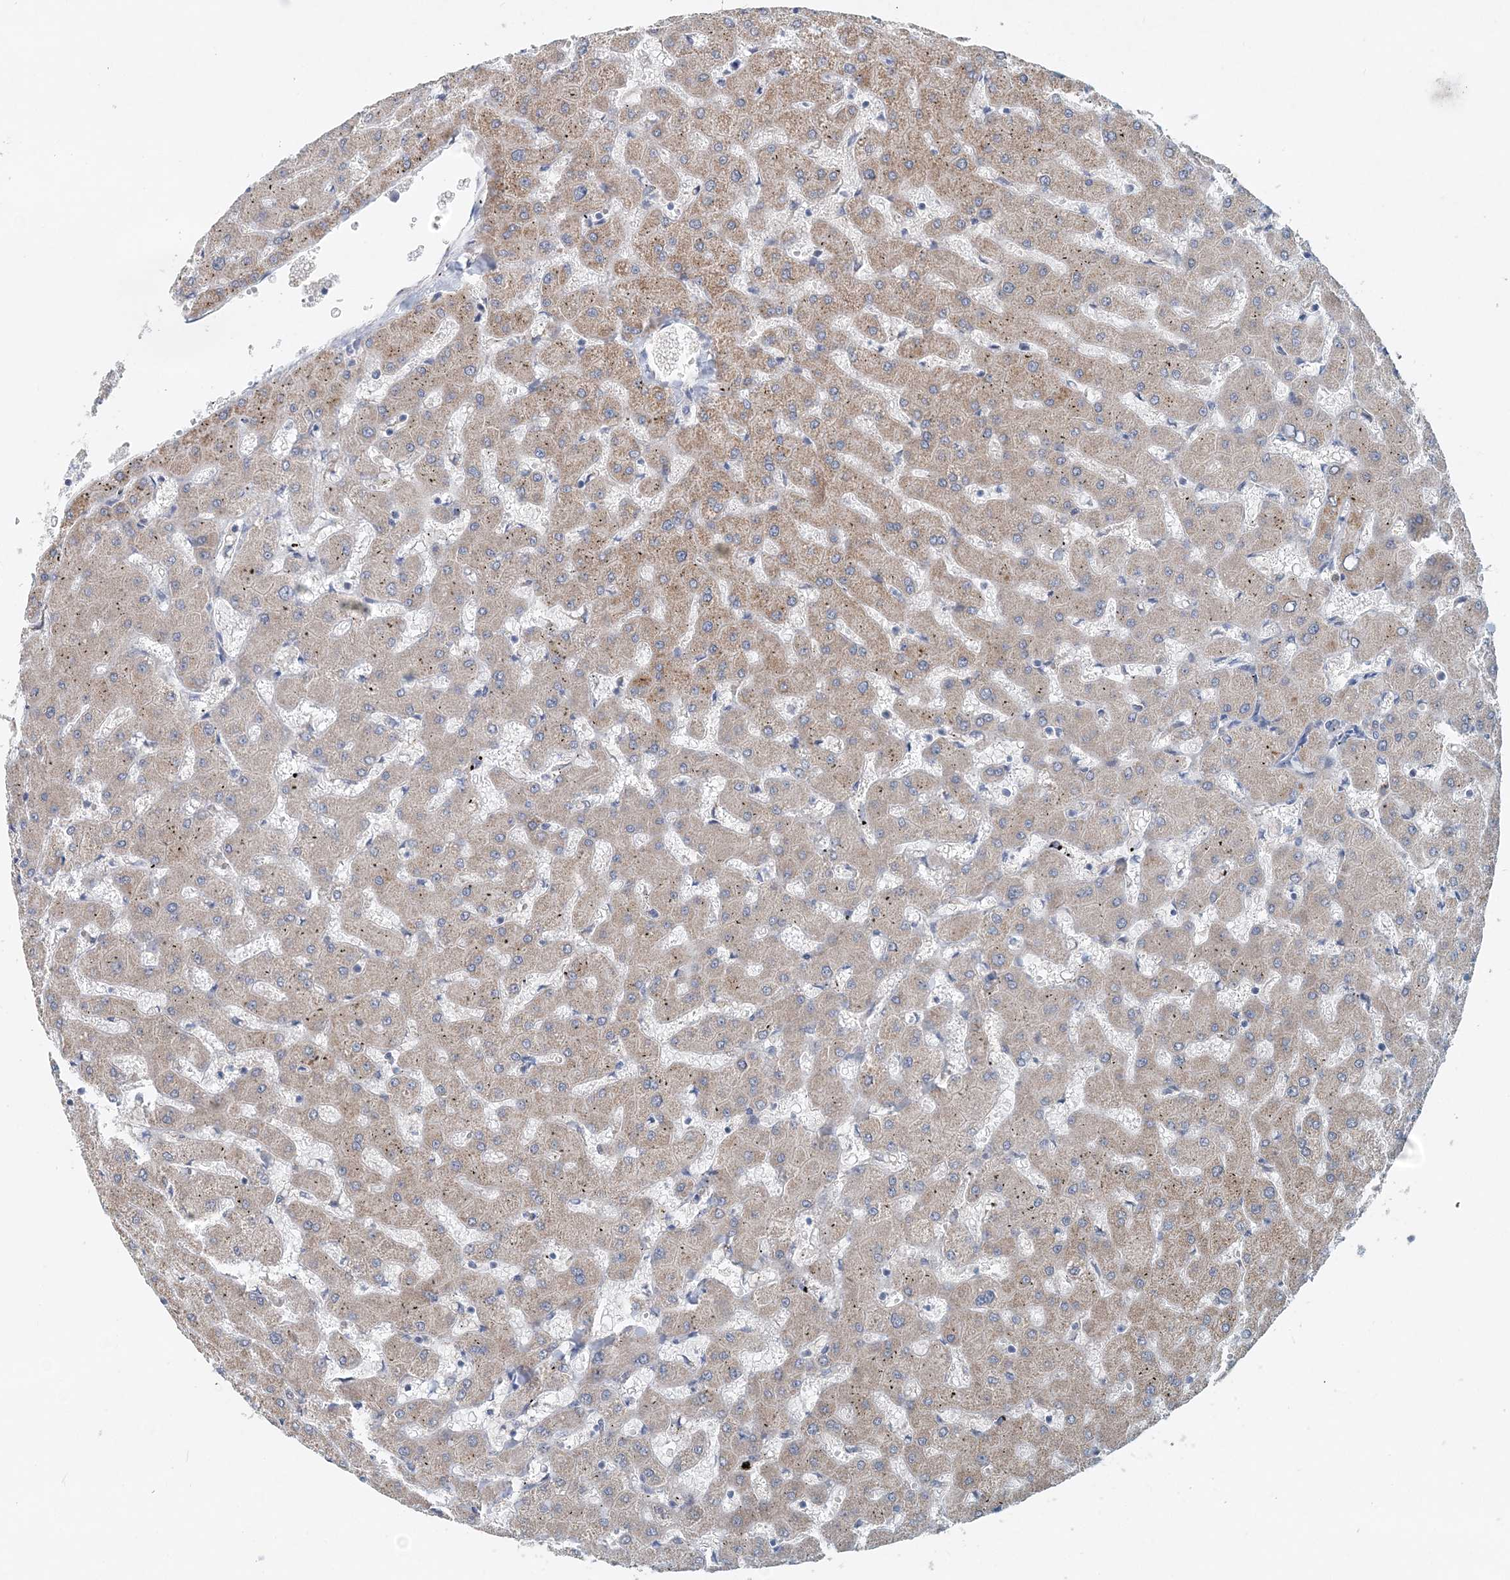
{"staining": {"intensity": "negative", "quantity": "none", "location": "none"}, "tissue": "liver", "cell_type": "Cholangiocytes", "image_type": "normal", "snomed": [{"axis": "morphology", "description": "Normal tissue, NOS"}, {"axis": "topography", "description": "Liver"}], "caption": "Cholangiocytes show no significant positivity in unremarkable liver.", "gene": "PFN2", "patient": {"sex": "female", "age": 63}}